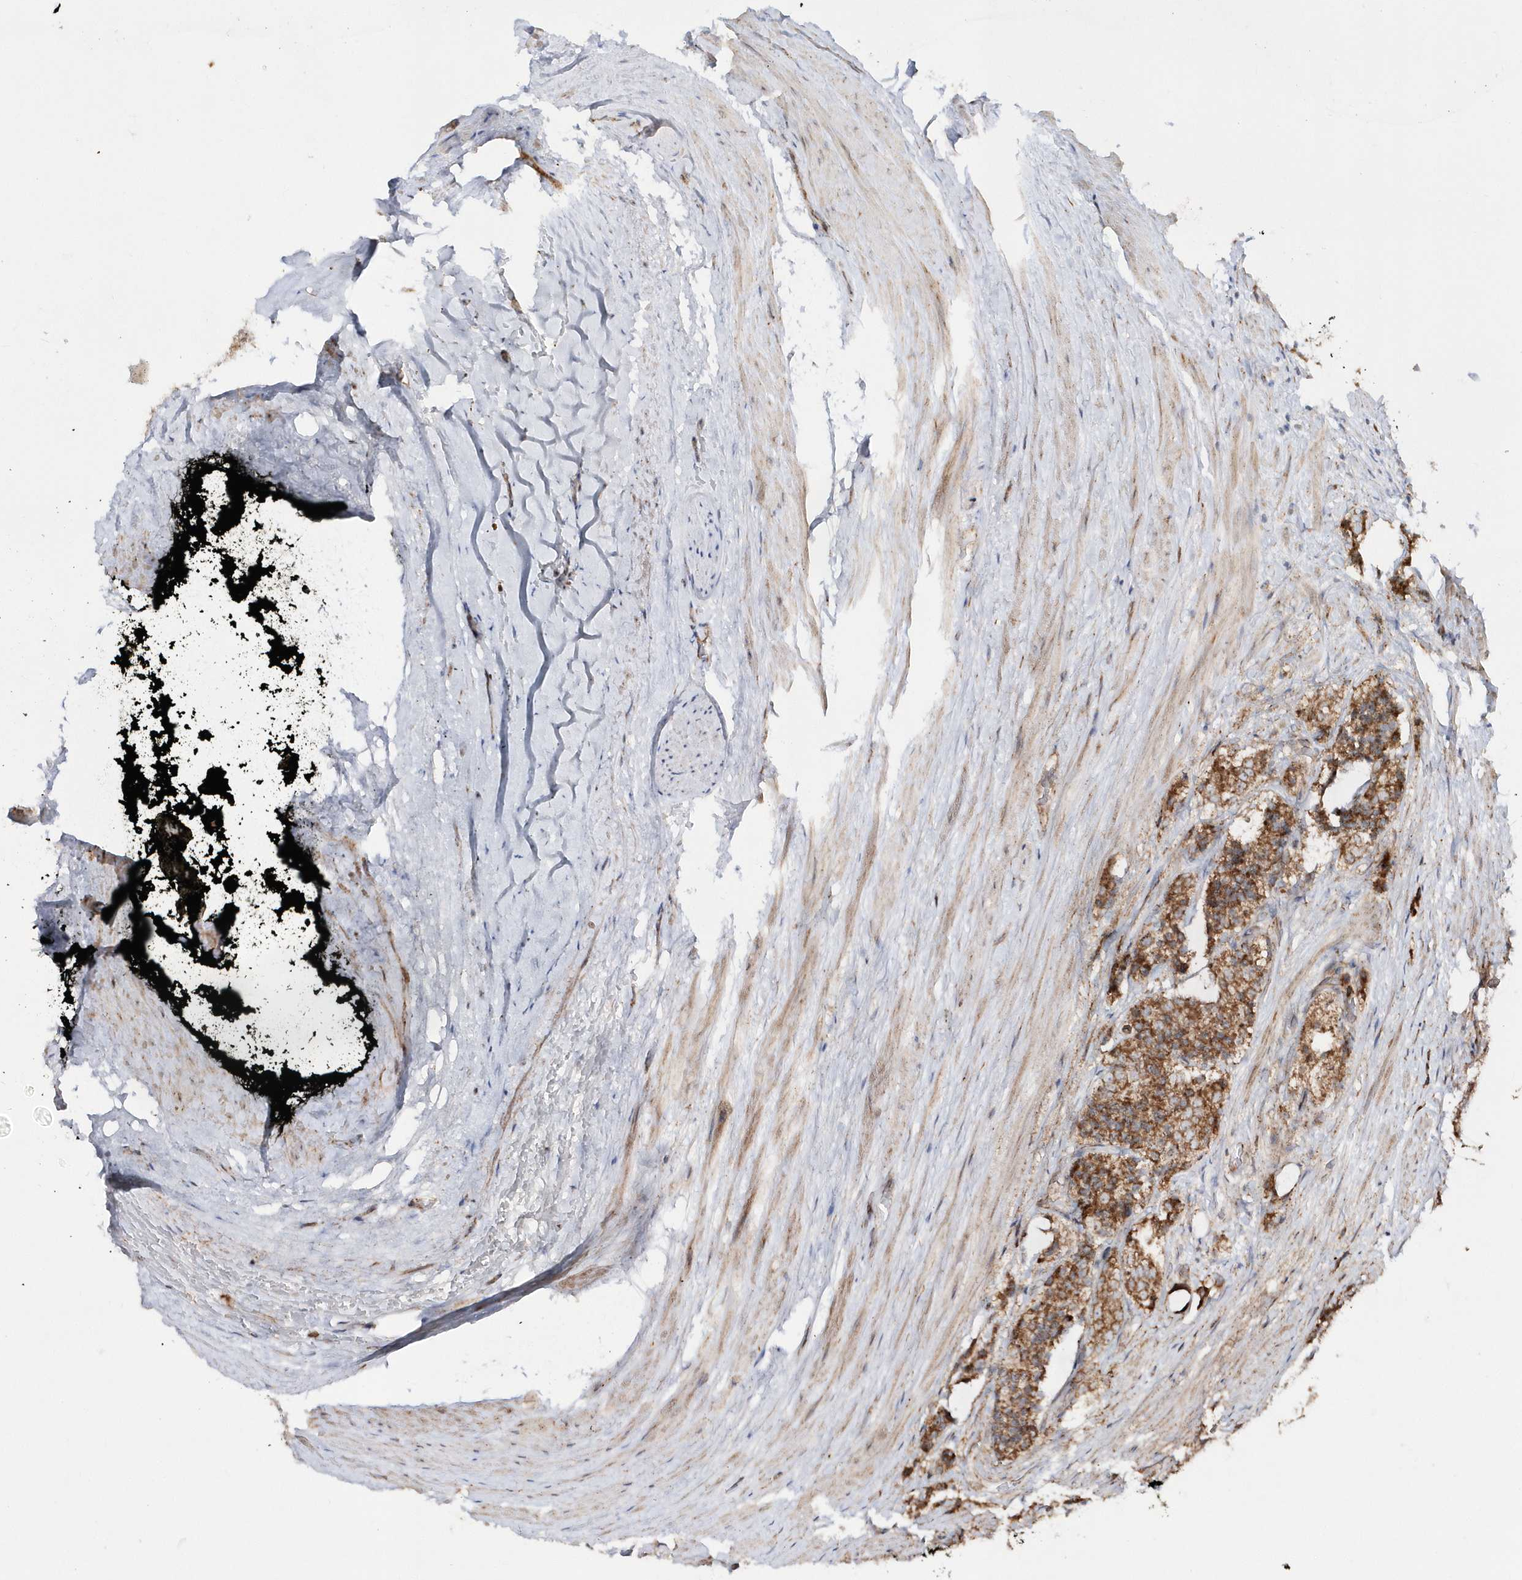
{"staining": {"intensity": "moderate", "quantity": ">75%", "location": "cytoplasmic/membranous"}, "tissue": "prostate cancer", "cell_type": "Tumor cells", "image_type": "cancer", "snomed": [{"axis": "morphology", "description": "Adenocarcinoma, High grade"}, {"axis": "topography", "description": "Prostate"}], "caption": "This micrograph reveals high-grade adenocarcinoma (prostate) stained with immunohistochemistry (IHC) to label a protein in brown. The cytoplasmic/membranous of tumor cells show moderate positivity for the protein. Nuclei are counter-stained blue.", "gene": "SH3BP2", "patient": {"sex": "male", "age": 57}}